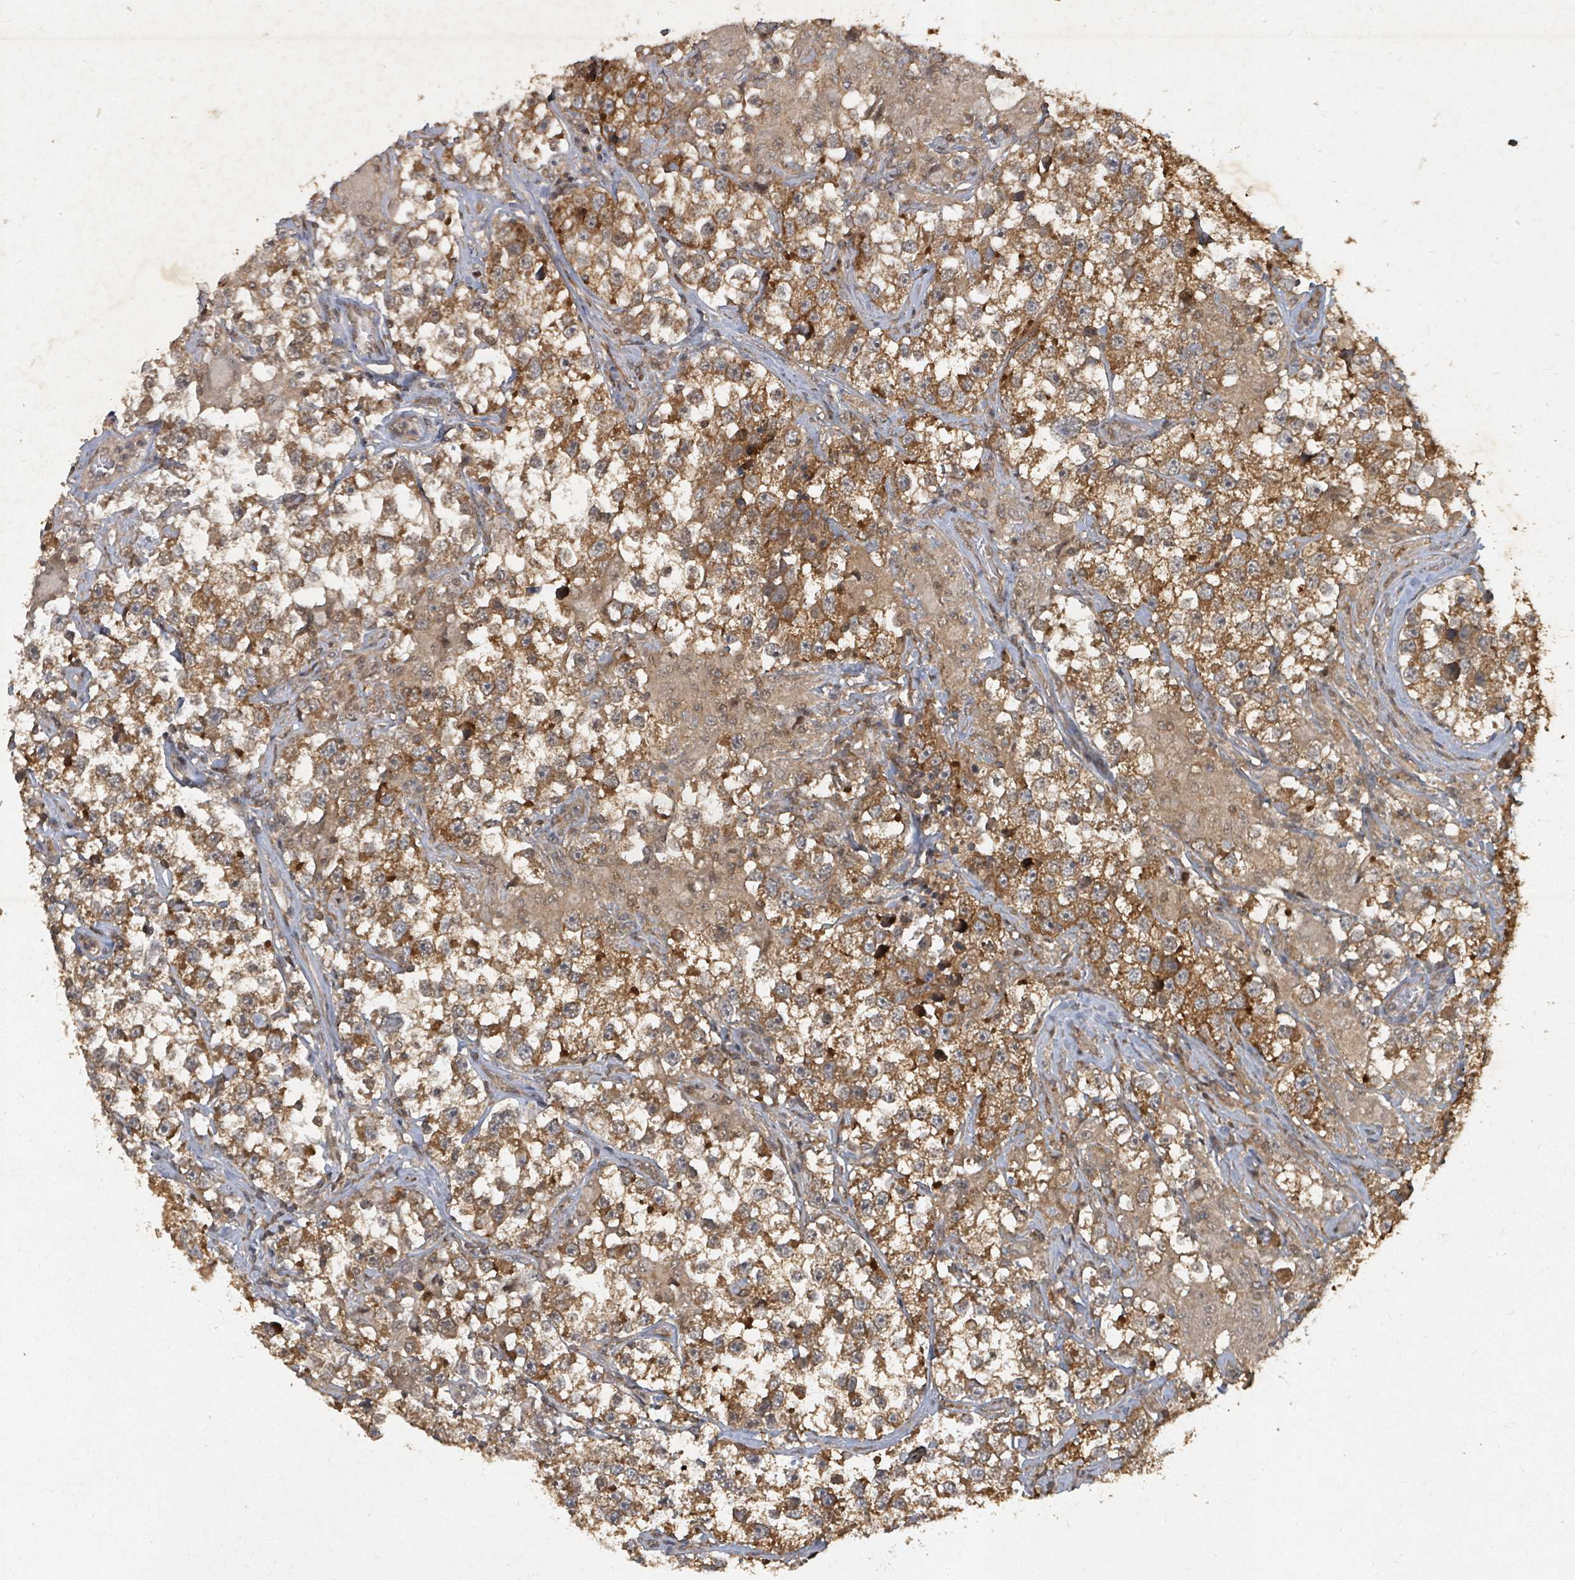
{"staining": {"intensity": "moderate", "quantity": ">75%", "location": "cytoplasmic/membranous"}, "tissue": "testis cancer", "cell_type": "Tumor cells", "image_type": "cancer", "snomed": [{"axis": "morphology", "description": "Seminoma, NOS"}, {"axis": "topography", "description": "Testis"}], "caption": "Testis seminoma stained for a protein reveals moderate cytoplasmic/membranous positivity in tumor cells. (Stains: DAB in brown, nuclei in blue, Microscopy: brightfield microscopy at high magnification).", "gene": "KDM4E", "patient": {"sex": "male", "age": 46}}